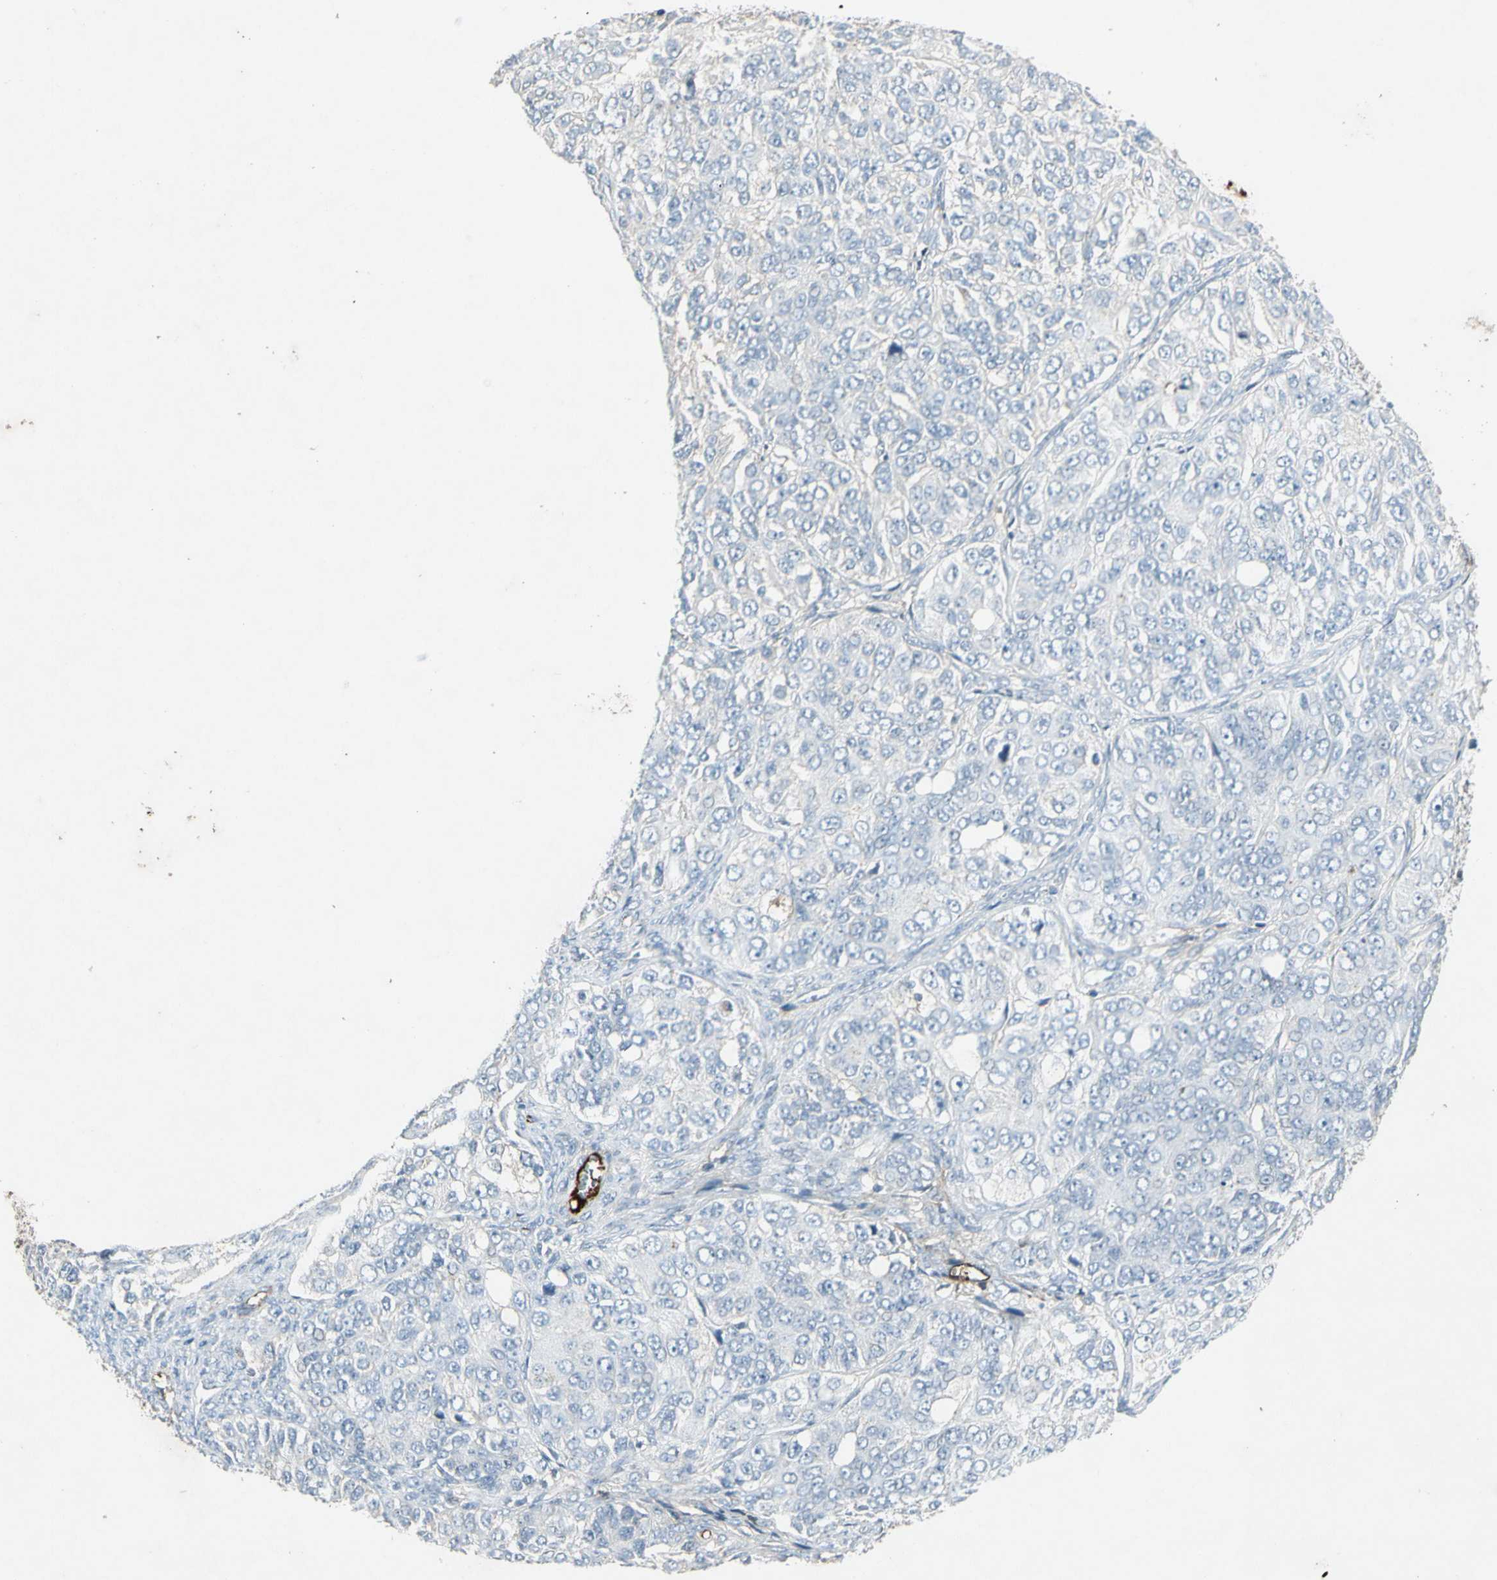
{"staining": {"intensity": "negative", "quantity": "none", "location": "none"}, "tissue": "ovarian cancer", "cell_type": "Tumor cells", "image_type": "cancer", "snomed": [{"axis": "morphology", "description": "Carcinoma, endometroid"}, {"axis": "topography", "description": "Ovary"}], "caption": "A high-resolution image shows IHC staining of endometroid carcinoma (ovarian), which exhibits no significant expression in tumor cells. The staining is performed using DAB (3,3'-diaminobenzidine) brown chromogen with nuclei counter-stained in using hematoxylin.", "gene": "IGHM", "patient": {"sex": "female", "age": 51}}